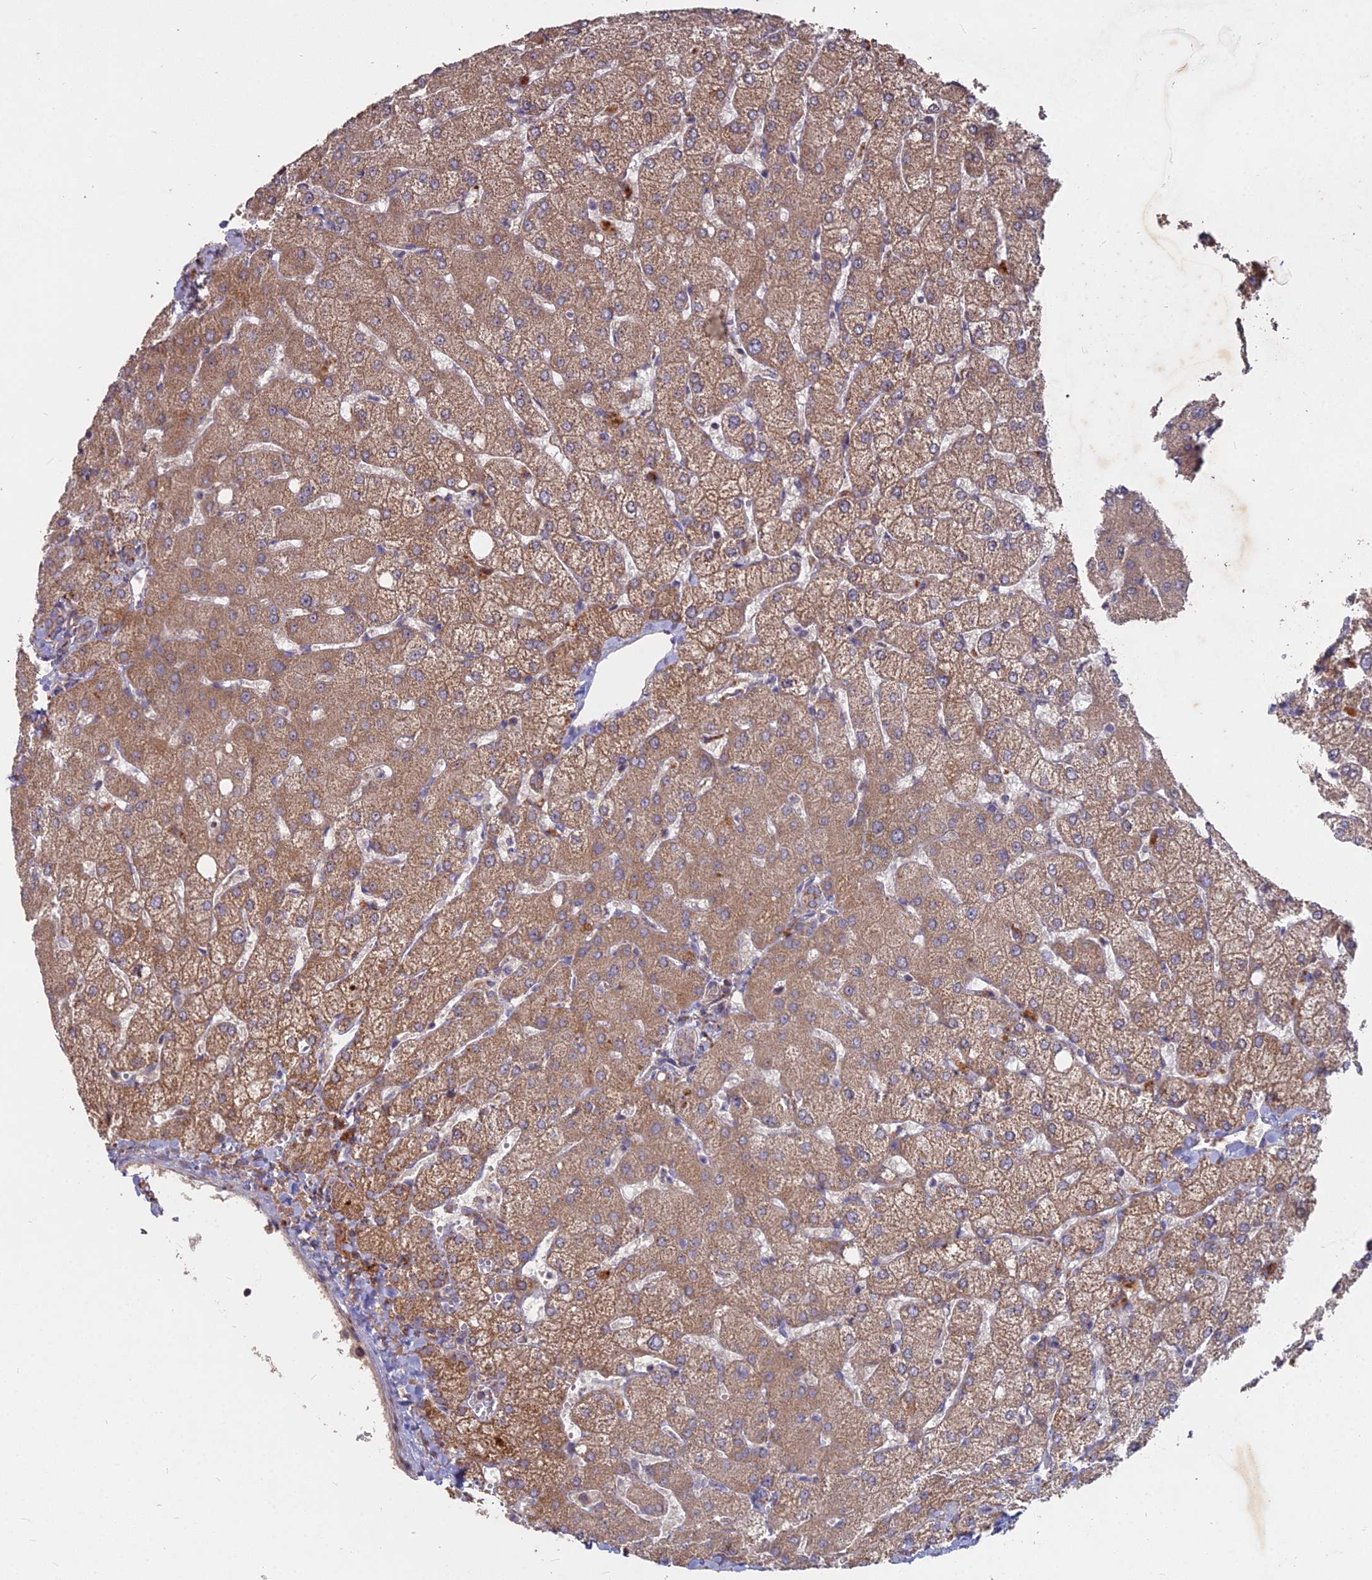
{"staining": {"intensity": "weak", "quantity": ">75%", "location": "cytoplasmic/membranous"}, "tissue": "liver", "cell_type": "Cholangiocytes", "image_type": "normal", "snomed": [{"axis": "morphology", "description": "Normal tissue, NOS"}, {"axis": "topography", "description": "Liver"}], "caption": "Immunohistochemical staining of normal human liver exhibits low levels of weak cytoplasmic/membranous positivity in approximately >75% of cholangiocytes.", "gene": "COX11", "patient": {"sex": "female", "age": 54}}